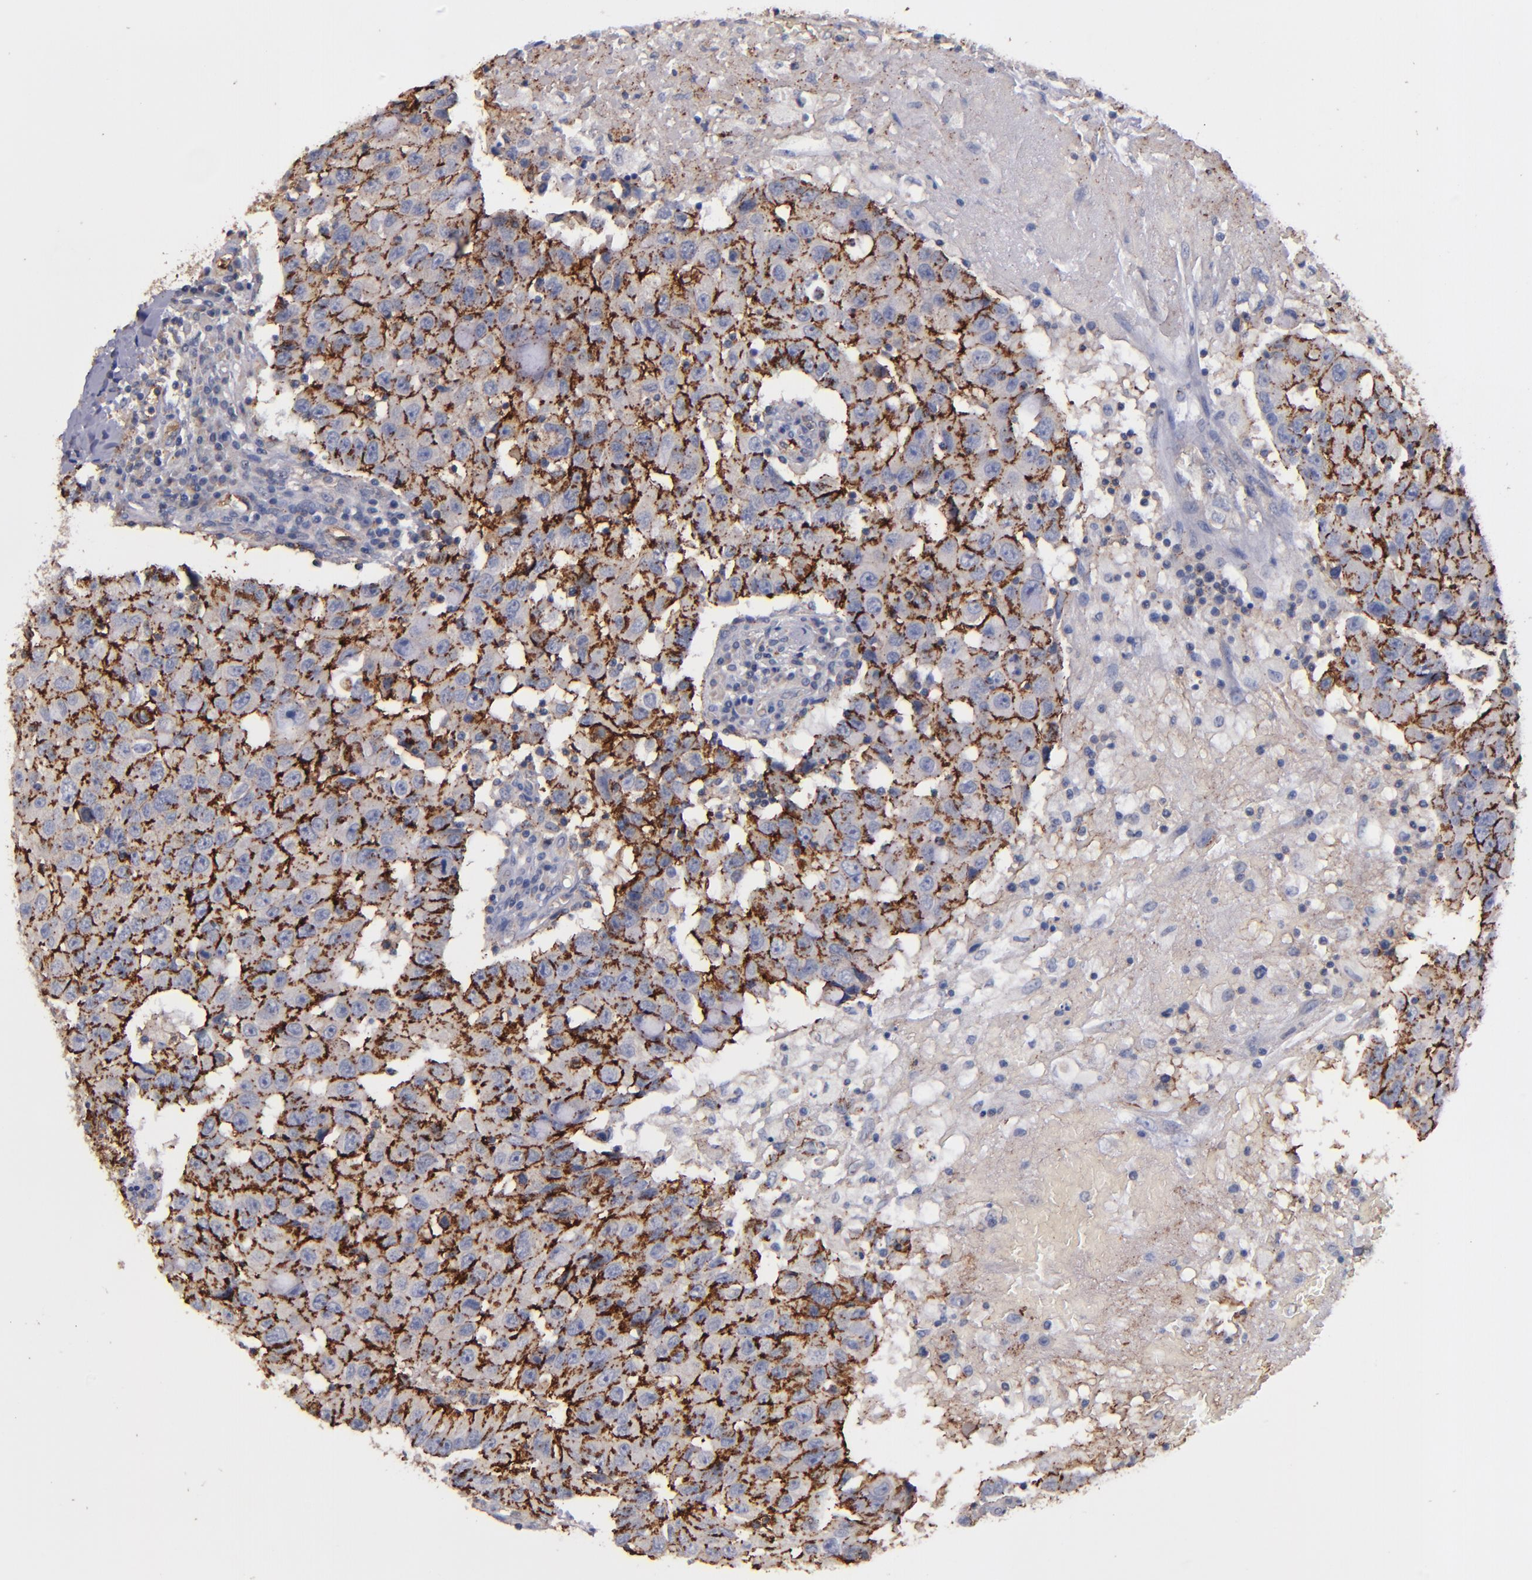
{"staining": {"intensity": "moderate", "quantity": ">75%", "location": "cytoplasmic/membranous"}, "tissue": "breast cancer", "cell_type": "Tumor cells", "image_type": "cancer", "snomed": [{"axis": "morphology", "description": "Duct carcinoma"}, {"axis": "topography", "description": "Breast"}], "caption": "Breast cancer tissue reveals moderate cytoplasmic/membranous staining in approximately >75% of tumor cells, visualized by immunohistochemistry. (DAB (3,3'-diaminobenzidine) IHC with brightfield microscopy, high magnification).", "gene": "CLDN5", "patient": {"sex": "female", "age": 27}}